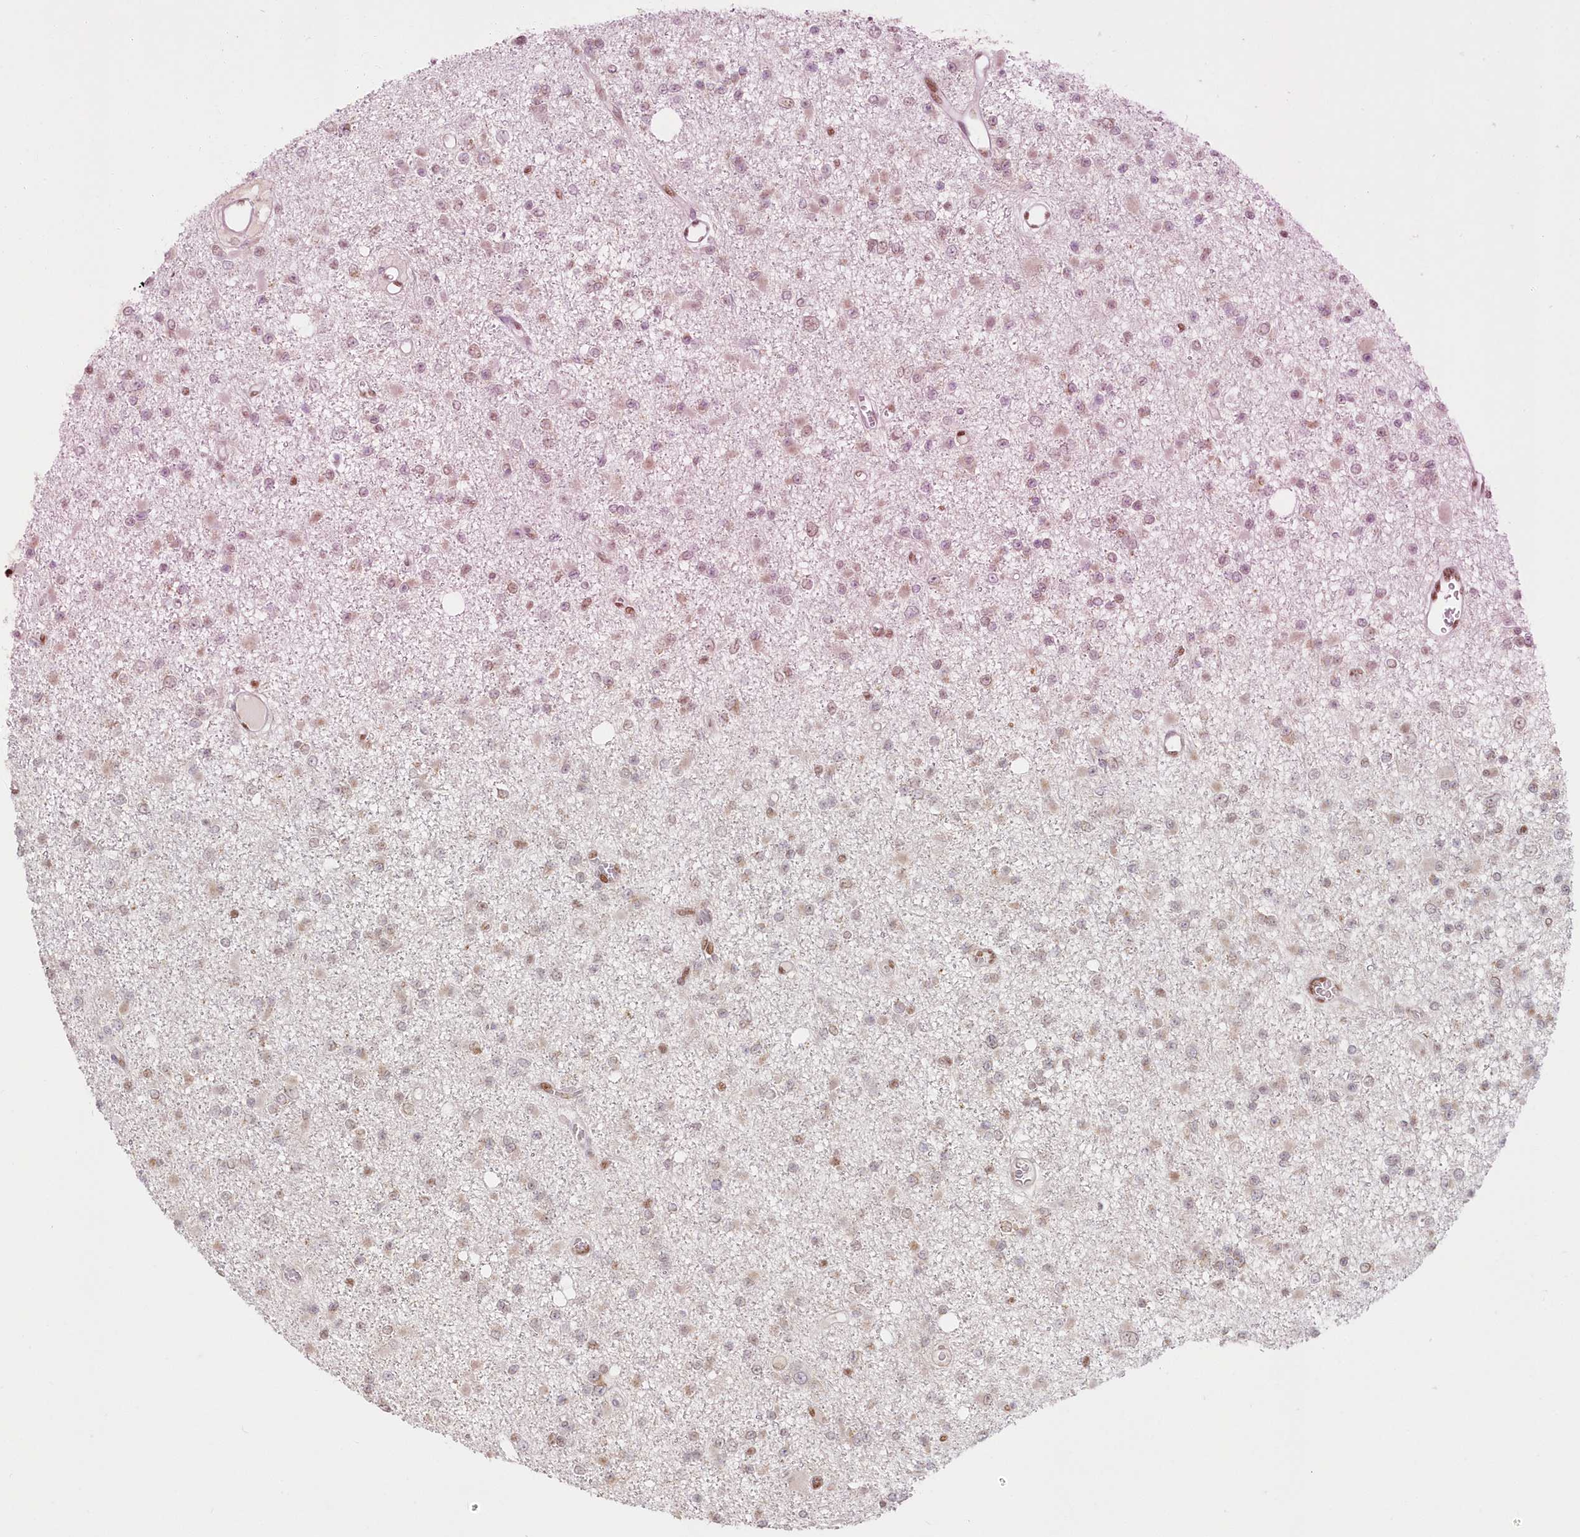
{"staining": {"intensity": "weak", "quantity": "<25%", "location": "nuclear"}, "tissue": "glioma", "cell_type": "Tumor cells", "image_type": "cancer", "snomed": [{"axis": "morphology", "description": "Glioma, malignant, Low grade"}, {"axis": "topography", "description": "Brain"}], "caption": "Malignant glioma (low-grade) was stained to show a protein in brown. There is no significant staining in tumor cells.", "gene": "POLR2B", "patient": {"sex": "female", "age": 22}}